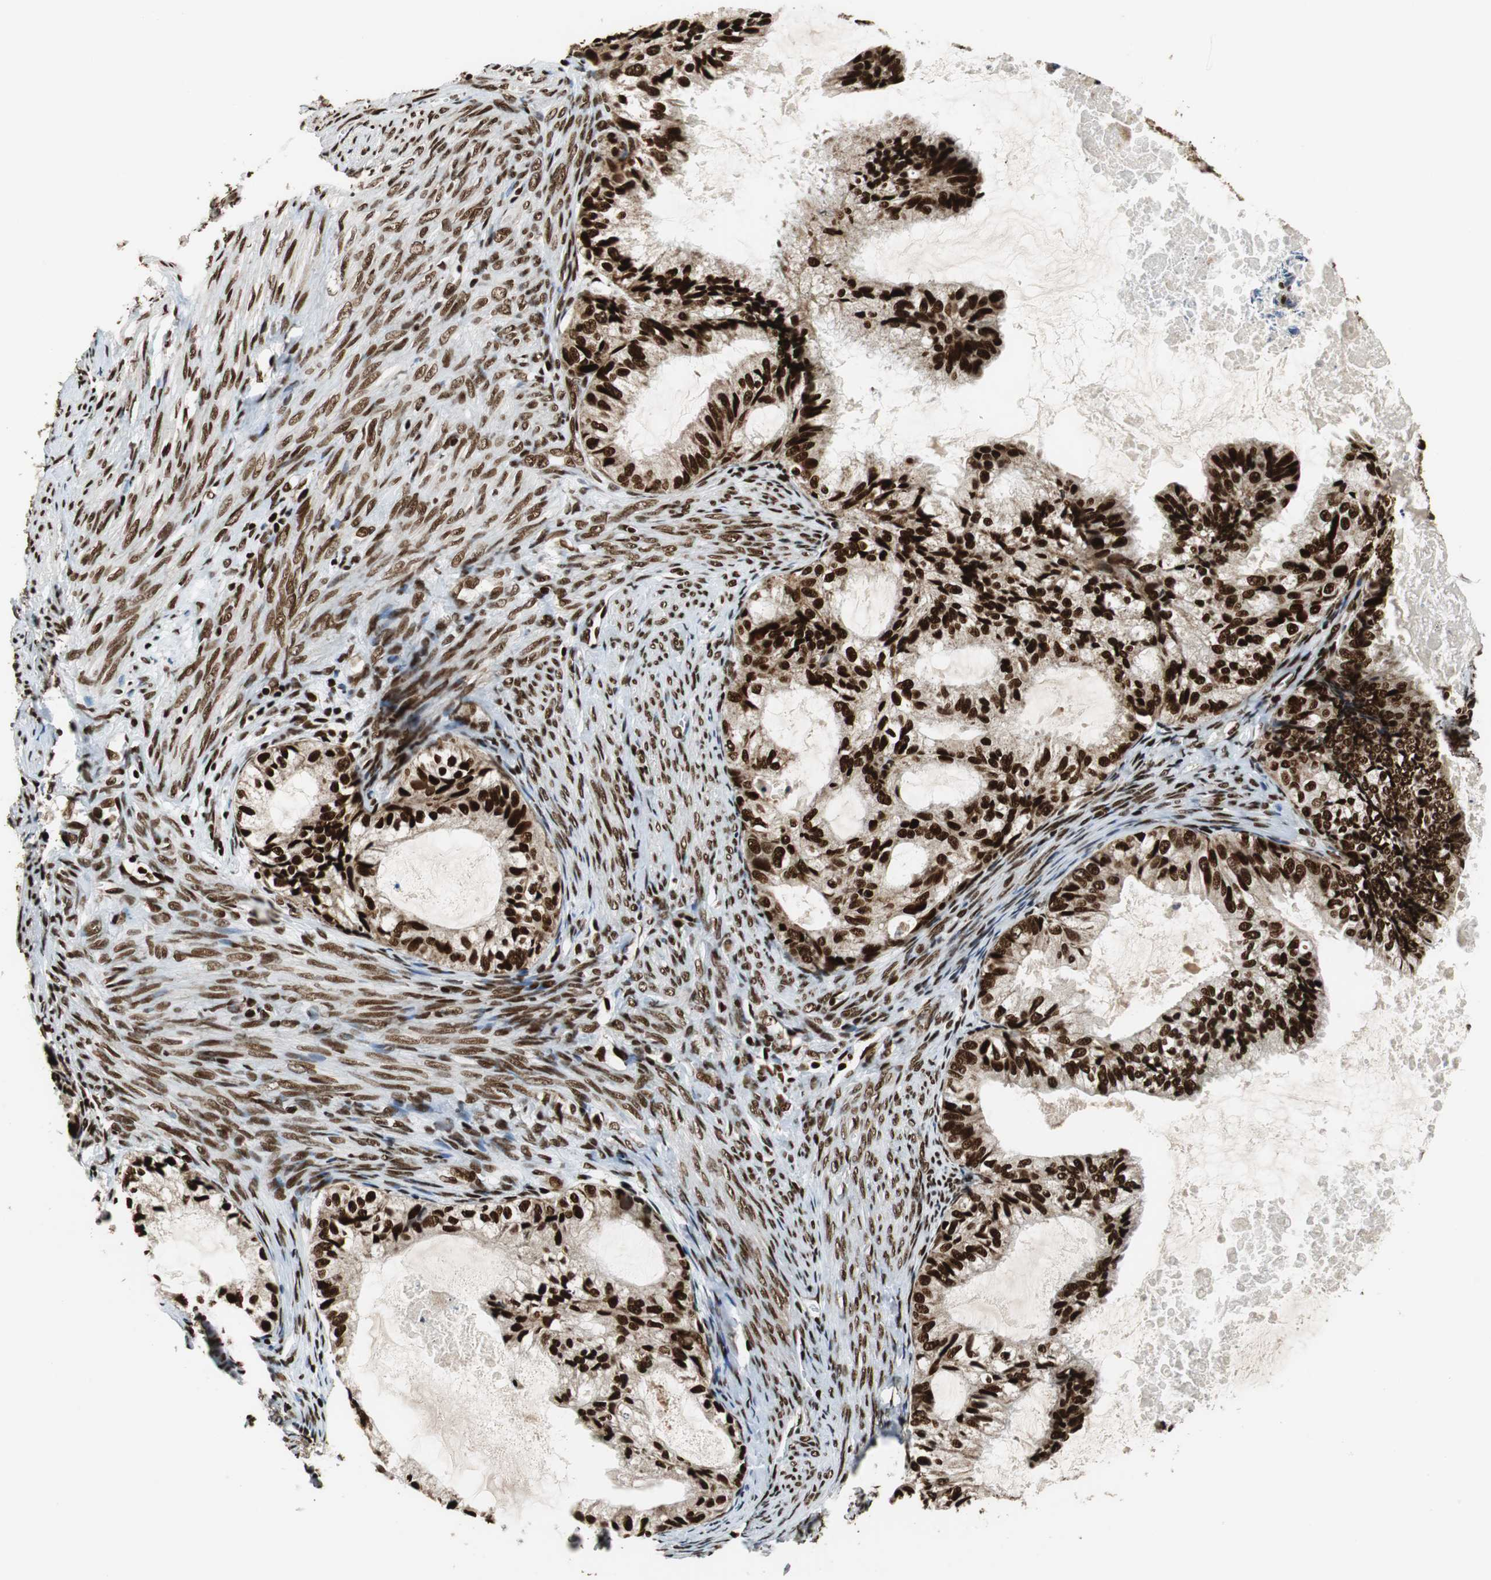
{"staining": {"intensity": "strong", "quantity": ">75%", "location": "nuclear"}, "tissue": "cervical cancer", "cell_type": "Tumor cells", "image_type": "cancer", "snomed": [{"axis": "morphology", "description": "Normal tissue, NOS"}, {"axis": "morphology", "description": "Adenocarcinoma, NOS"}, {"axis": "topography", "description": "Cervix"}, {"axis": "topography", "description": "Endometrium"}], "caption": "Adenocarcinoma (cervical) was stained to show a protein in brown. There is high levels of strong nuclear staining in about >75% of tumor cells. Nuclei are stained in blue.", "gene": "HDAC1", "patient": {"sex": "female", "age": 86}}